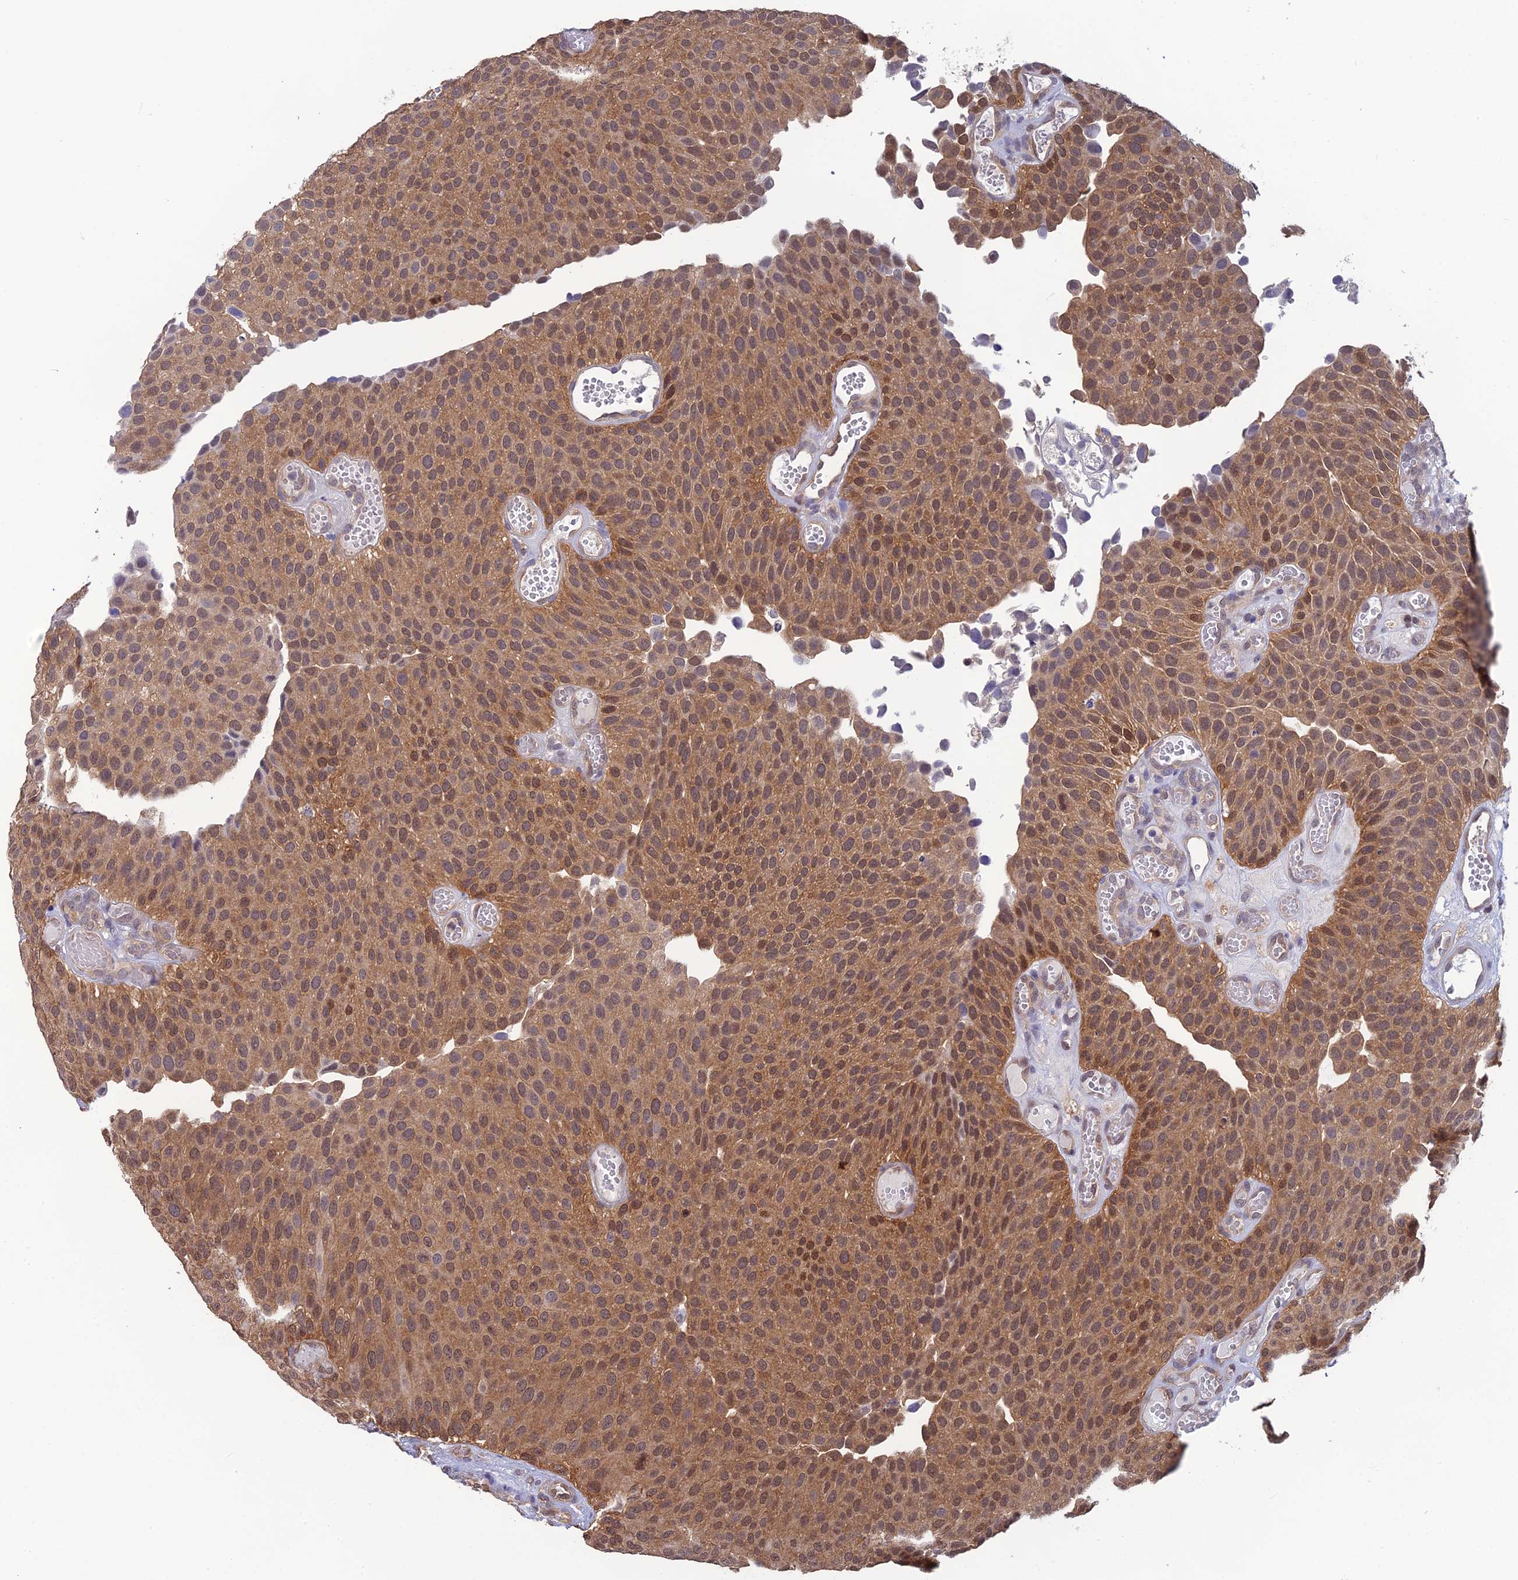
{"staining": {"intensity": "moderate", "quantity": ">75%", "location": "cytoplasmic/membranous,nuclear"}, "tissue": "urothelial cancer", "cell_type": "Tumor cells", "image_type": "cancer", "snomed": [{"axis": "morphology", "description": "Urothelial carcinoma, Low grade"}, {"axis": "topography", "description": "Urinary bladder"}], "caption": "This micrograph exhibits urothelial cancer stained with immunohistochemistry to label a protein in brown. The cytoplasmic/membranous and nuclear of tumor cells show moderate positivity for the protein. Nuclei are counter-stained blue.", "gene": "HINT1", "patient": {"sex": "male", "age": 89}}